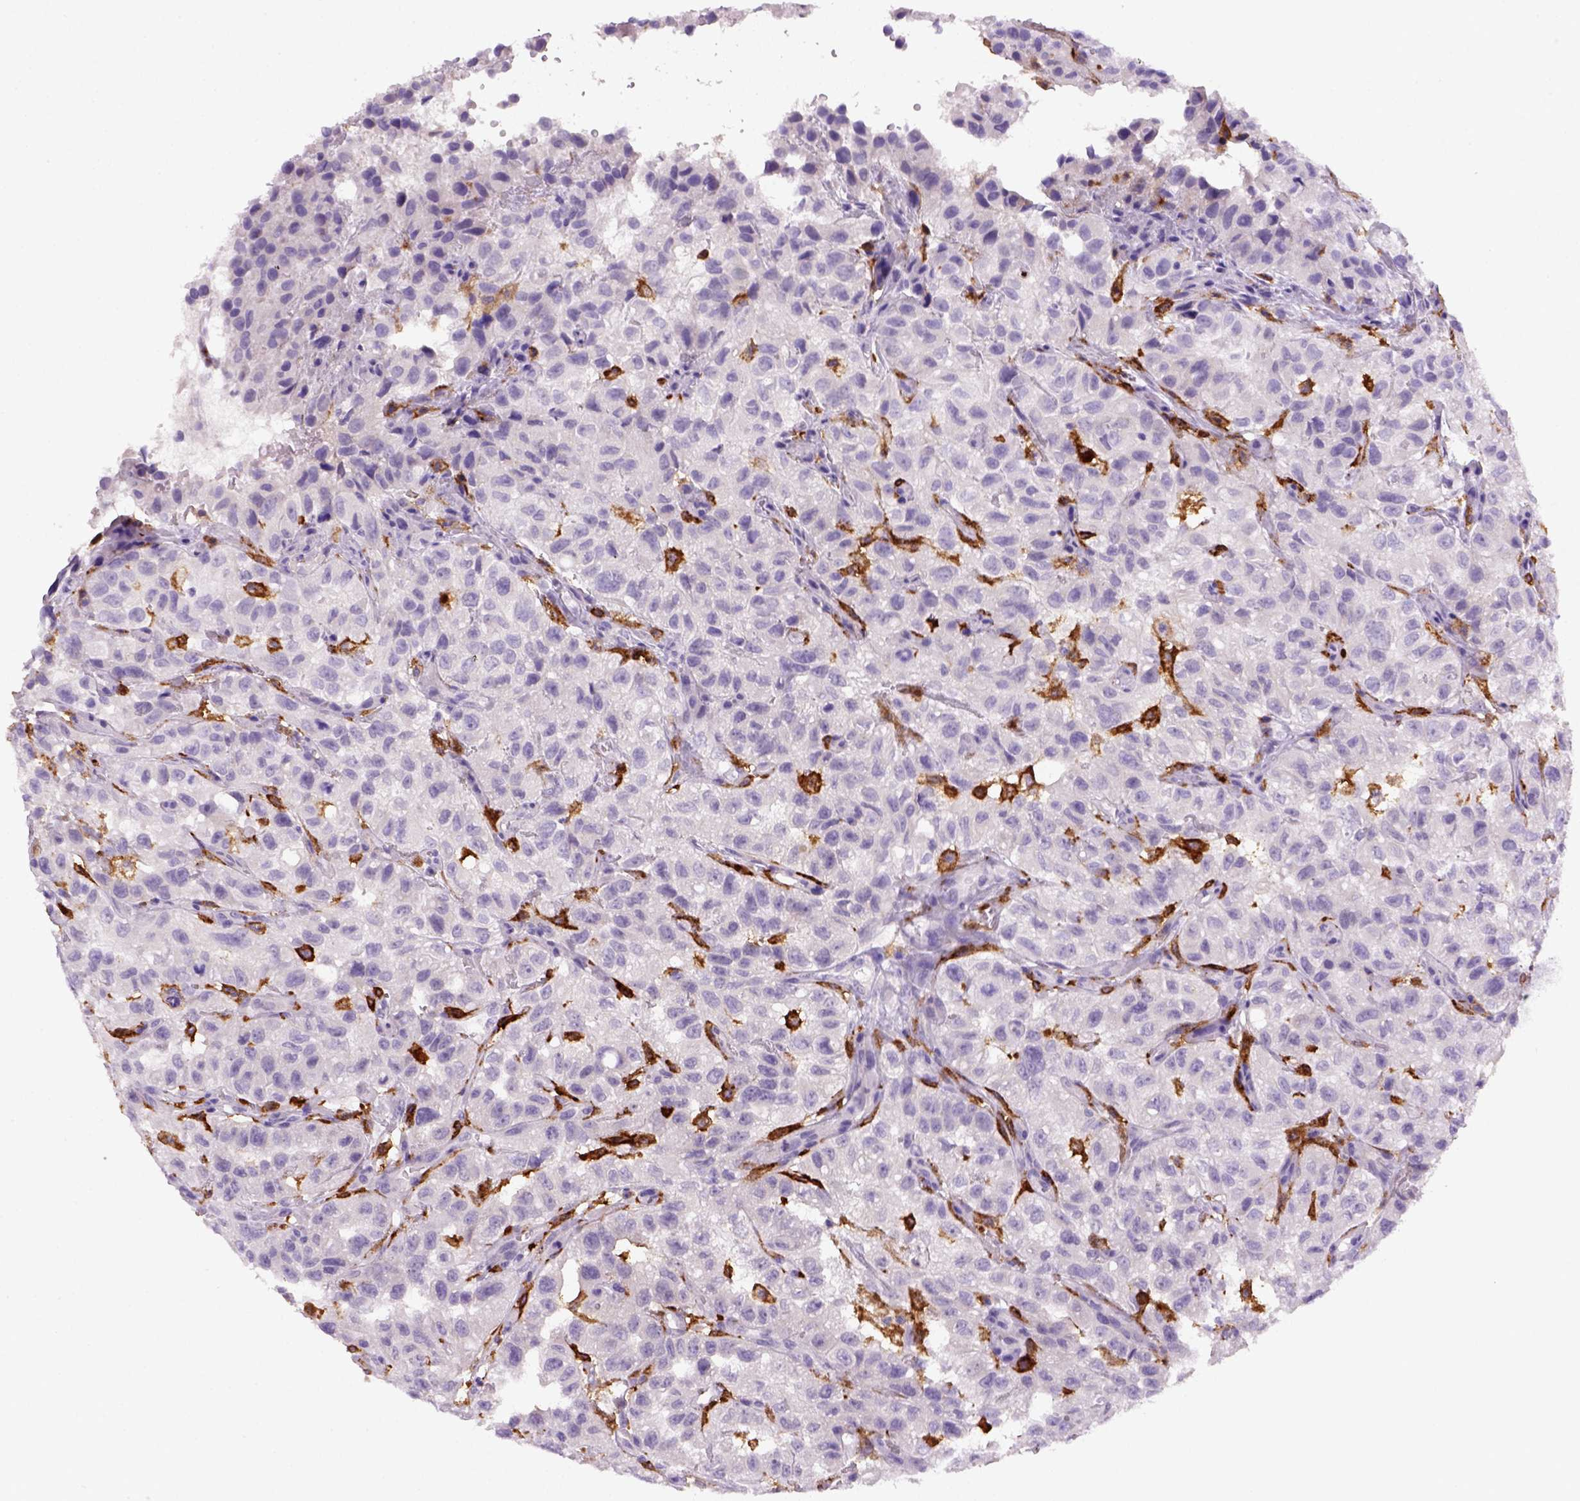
{"staining": {"intensity": "negative", "quantity": "none", "location": "none"}, "tissue": "renal cancer", "cell_type": "Tumor cells", "image_type": "cancer", "snomed": [{"axis": "morphology", "description": "Adenocarcinoma, NOS"}, {"axis": "topography", "description": "Kidney"}], "caption": "Protein analysis of renal cancer shows no significant expression in tumor cells.", "gene": "CD14", "patient": {"sex": "male", "age": 64}}